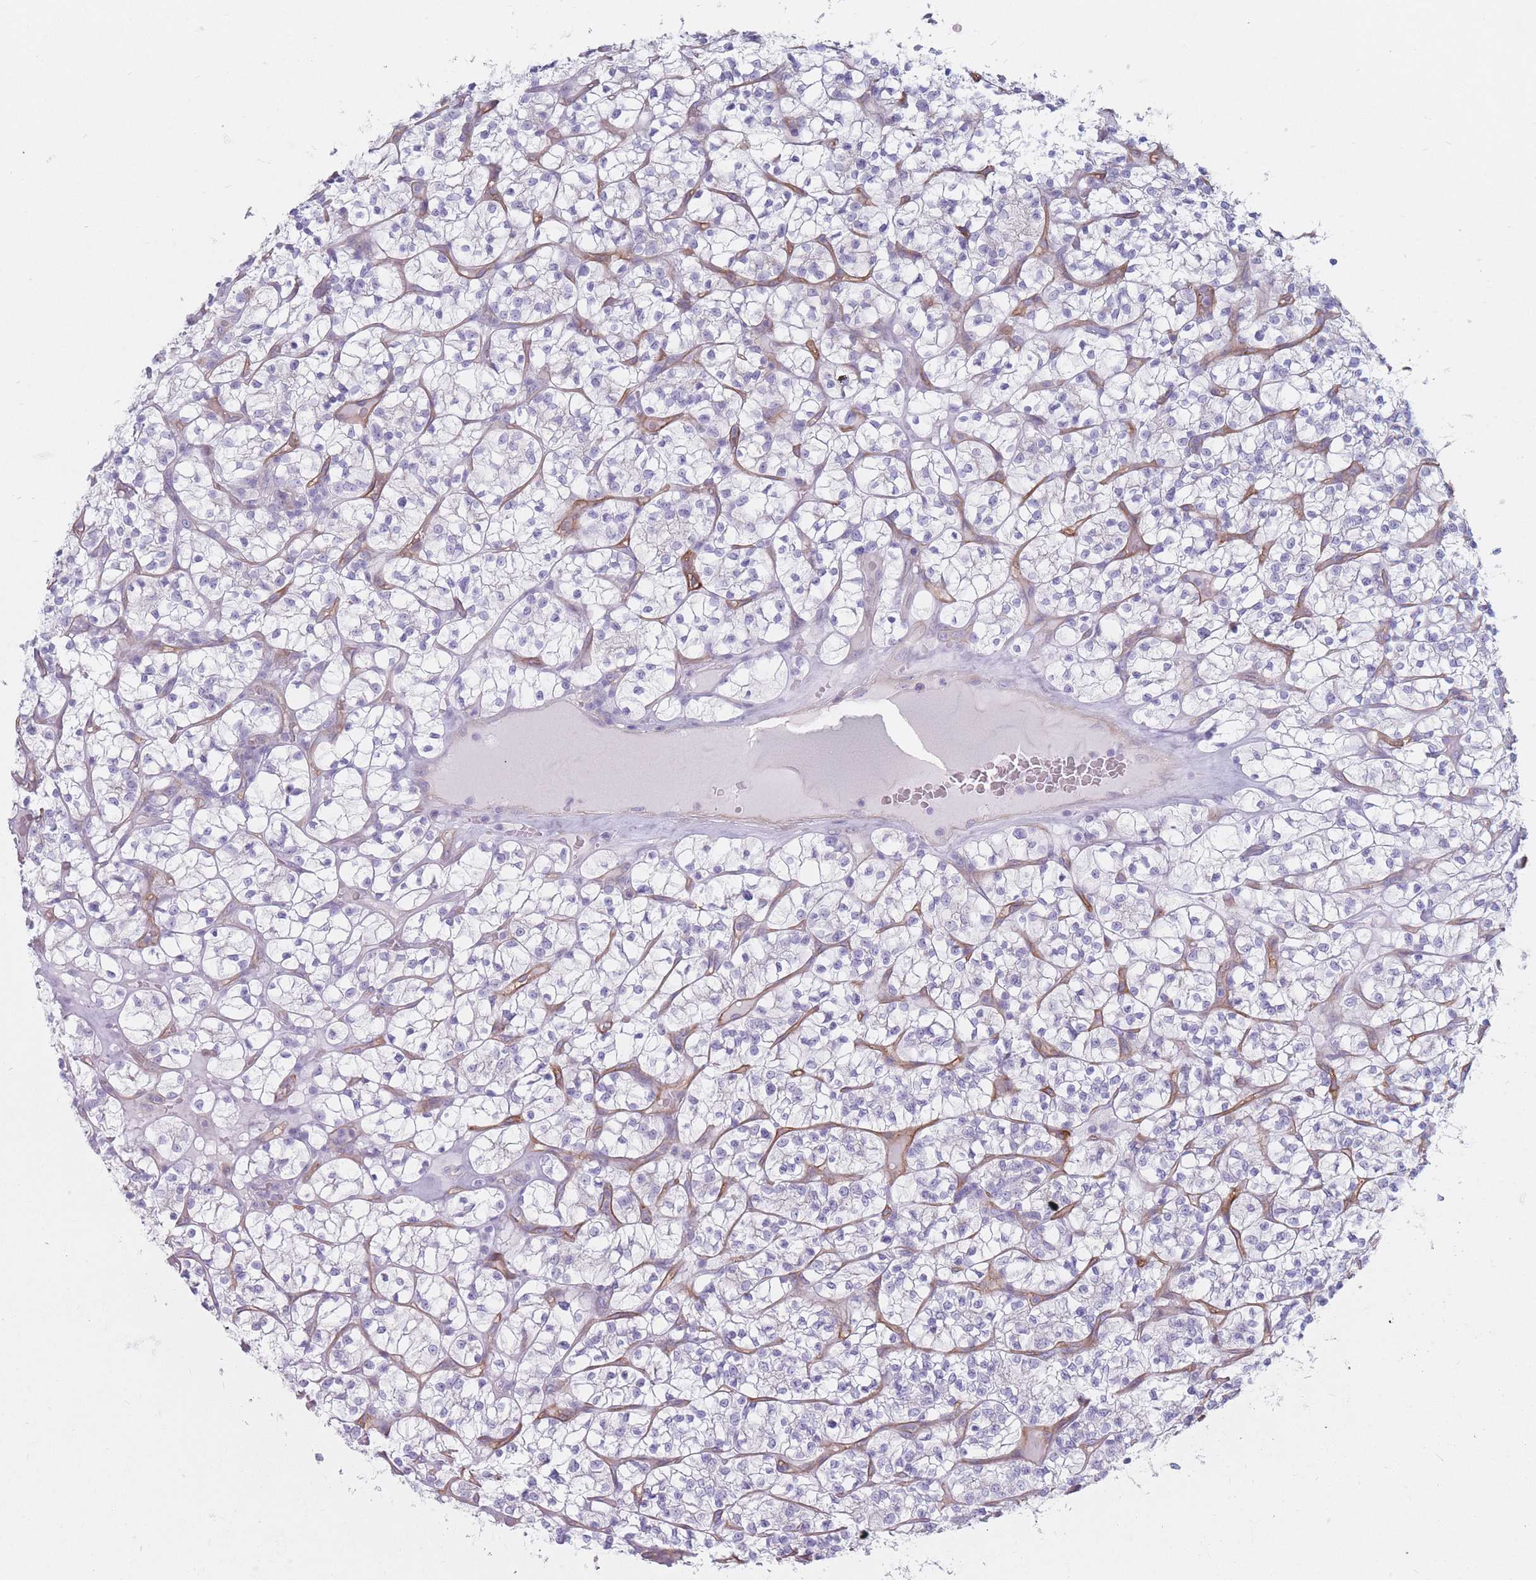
{"staining": {"intensity": "negative", "quantity": "none", "location": "none"}, "tissue": "renal cancer", "cell_type": "Tumor cells", "image_type": "cancer", "snomed": [{"axis": "morphology", "description": "Adenocarcinoma, NOS"}, {"axis": "topography", "description": "Kidney"}], "caption": "Tumor cells are negative for brown protein staining in renal adenocarcinoma. (Stains: DAB (3,3'-diaminobenzidine) immunohistochemistry (IHC) with hematoxylin counter stain, Microscopy: brightfield microscopy at high magnification).", "gene": "PLPP1", "patient": {"sex": "female", "age": 64}}